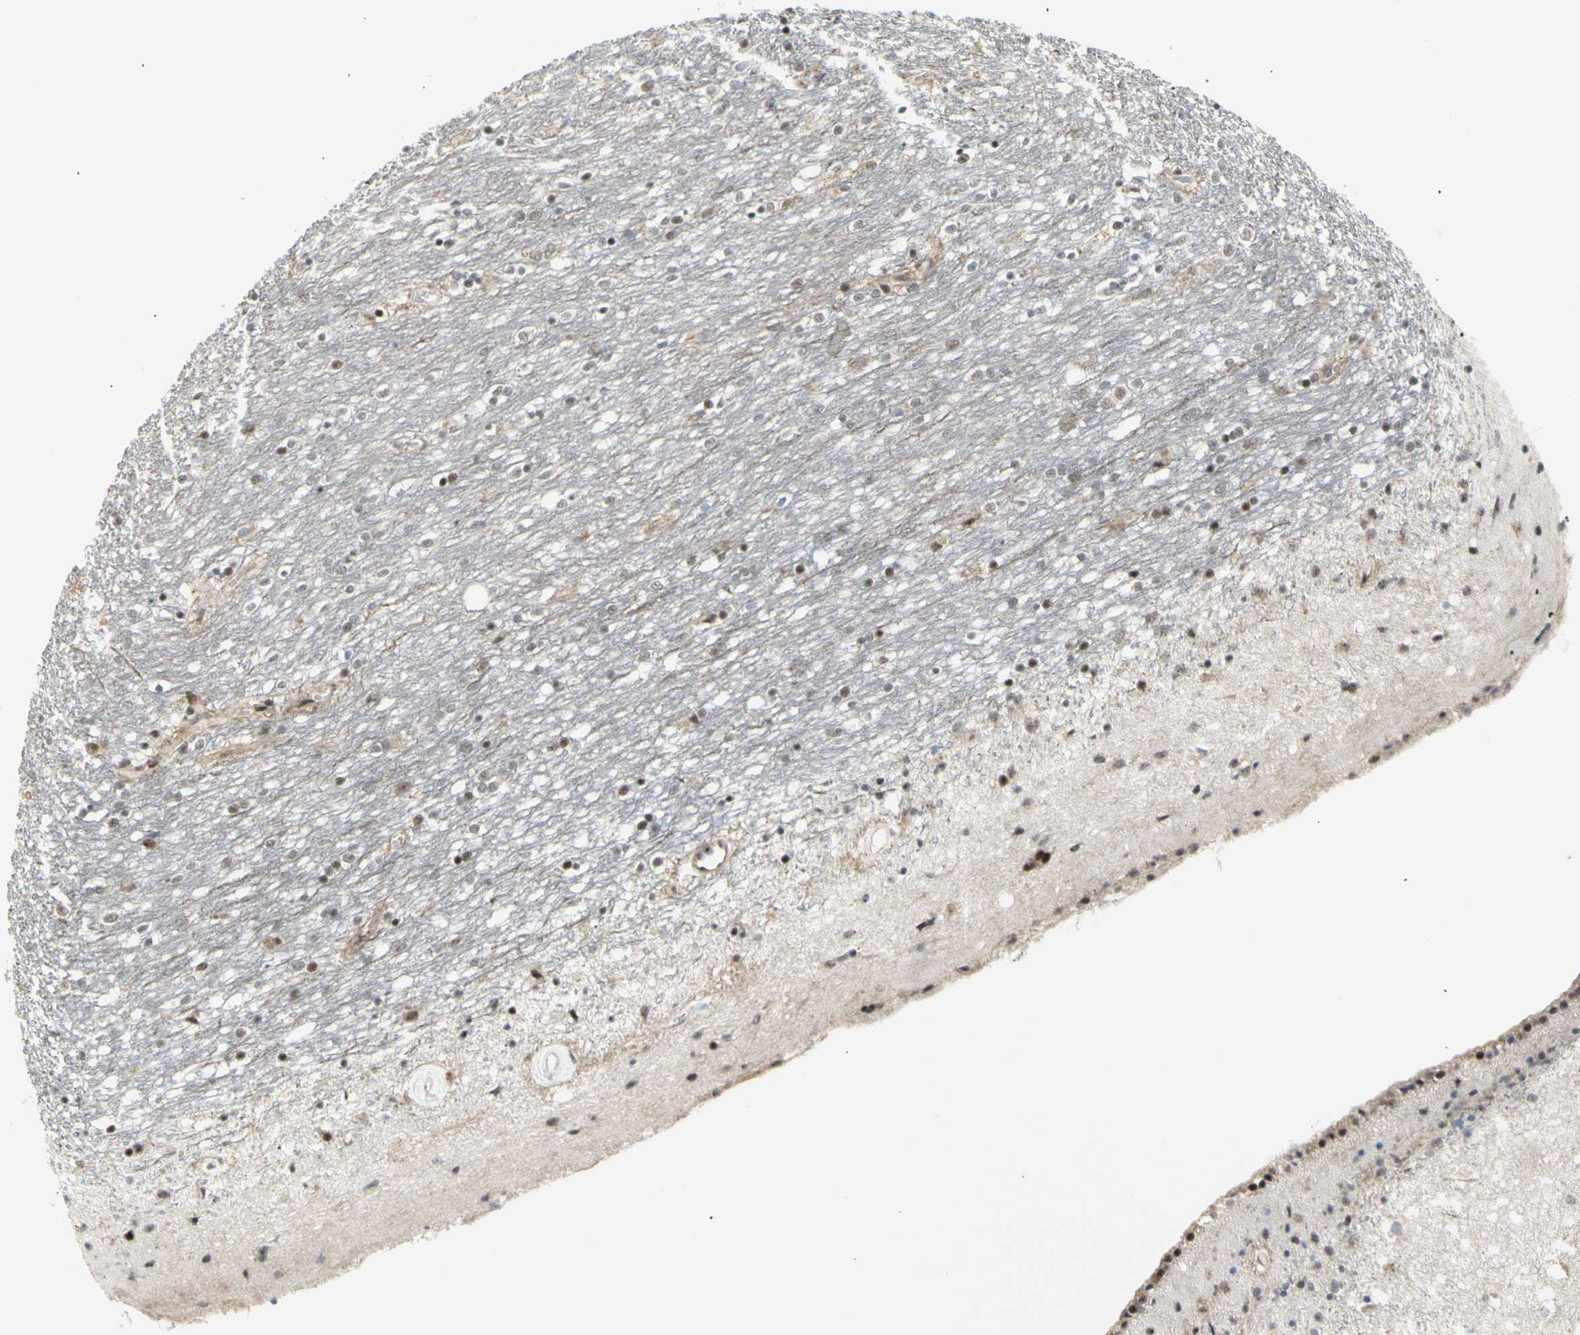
{"staining": {"intensity": "weak", "quantity": "<25%", "location": "cytoplasmic/membranous"}, "tissue": "caudate", "cell_type": "Glial cells", "image_type": "normal", "snomed": [{"axis": "morphology", "description": "Normal tissue, NOS"}, {"axis": "topography", "description": "Lateral ventricle wall"}], "caption": "DAB (3,3'-diaminobenzidine) immunohistochemical staining of unremarkable caudate demonstrates no significant expression in glial cells.", "gene": "DHRS7B", "patient": {"sex": "female", "age": 54}}